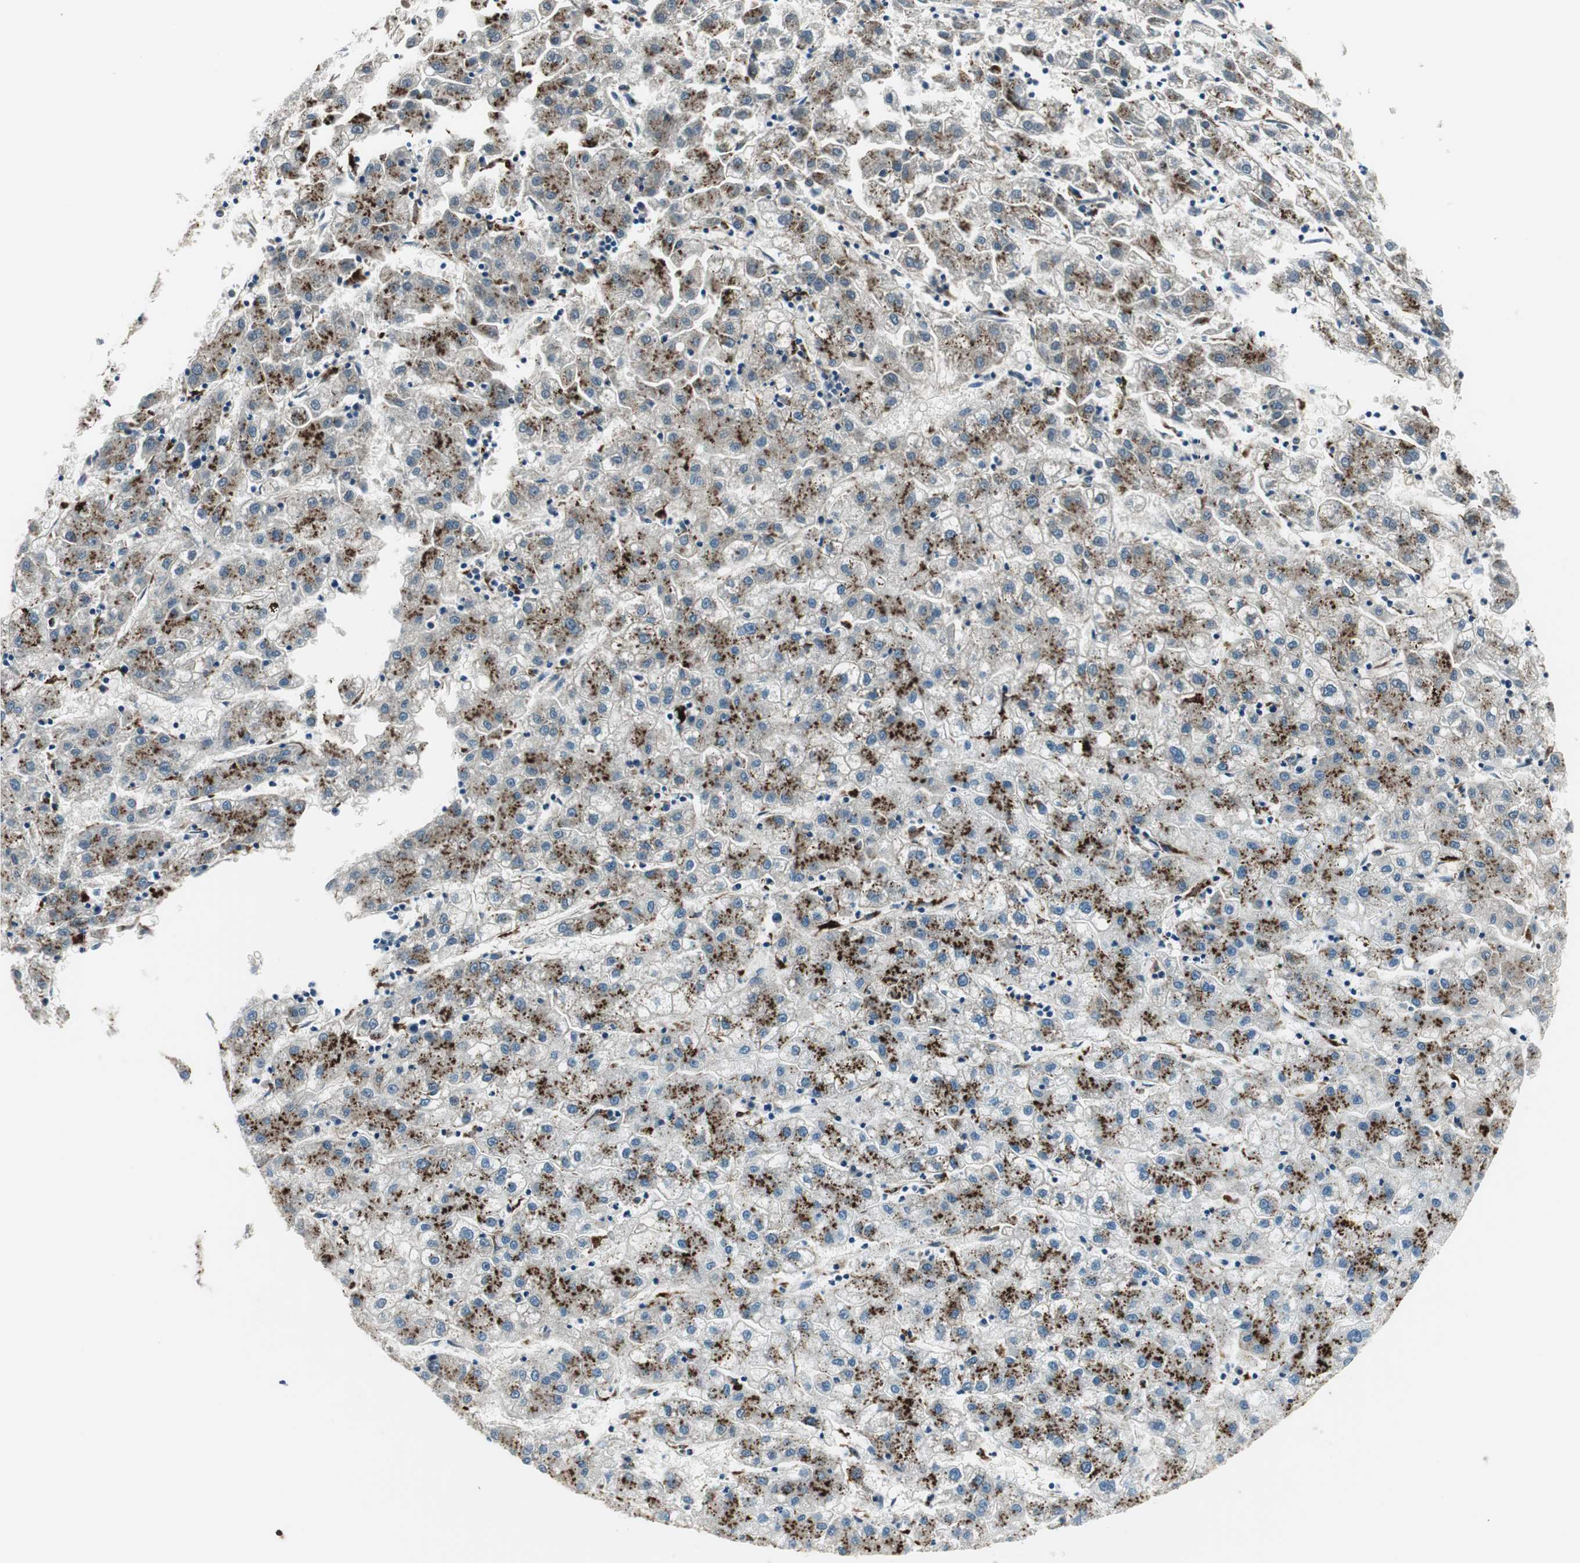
{"staining": {"intensity": "moderate", "quantity": "25%-75%", "location": "cytoplasmic/membranous"}, "tissue": "liver cancer", "cell_type": "Tumor cells", "image_type": "cancer", "snomed": [{"axis": "morphology", "description": "Carcinoma, Hepatocellular, NOS"}, {"axis": "topography", "description": "Liver"}], "caption": "DAB (3,3'-diaminobenzidine) immunohistochemical staining of human hepatocellular carcinoma (liver) reveals moderate cytoplasmic/membranous protein staining in about 25%-75% of tumor cells. Nuclei are stained in blue.", "gene": "NCK1", "patient": {"sex": "male", "age": 72}}